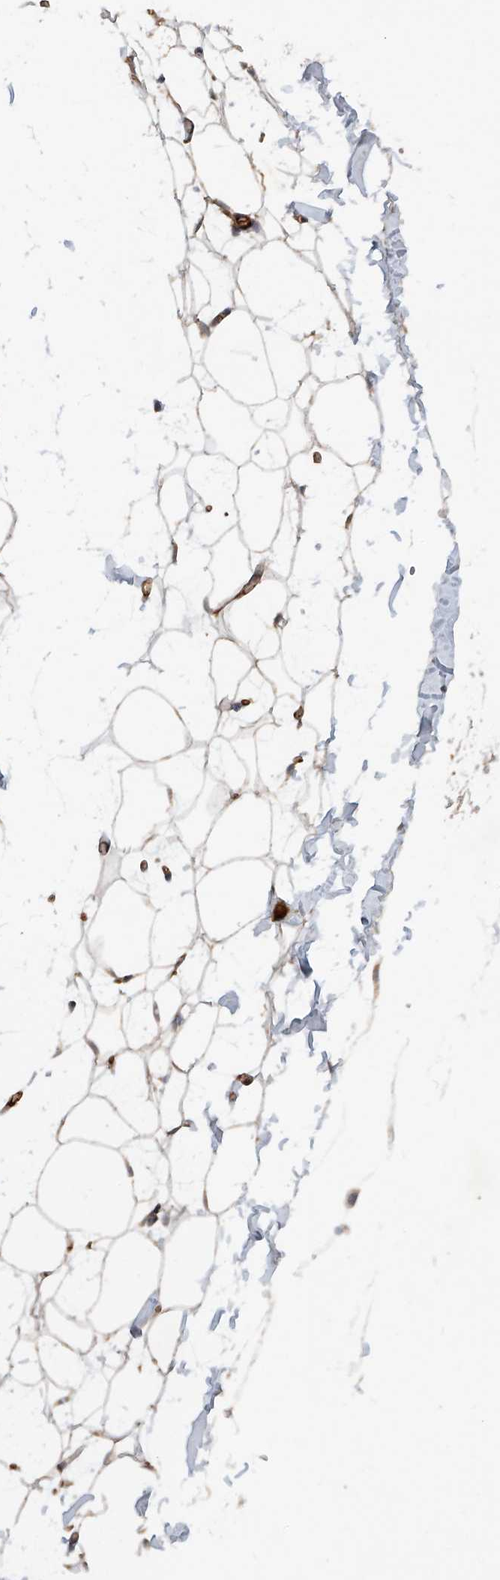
{"staining": {"intensity": "moderate", "quantity": ">75%", "location": "cytoplasmic/membranous"}, "tissue": "adipose tissue", "cell_type": "Adipocytes", "image_type": "normal", "snomed": [{"axis": "morphology", "description": "Normal tissue, NOS"}, {"axis": "topography", "description": "Breast"}], "caption": "Immunohistochemistry (IHC) photomicrograph of normal human adipose tissue stained for a protein (brown), which shows medium levels of moderate cytoplasmic/membranous staining in about >75% of adipocytes.", "gene": "ADAM23", "patient": {"sex": "female", "age": 23}}